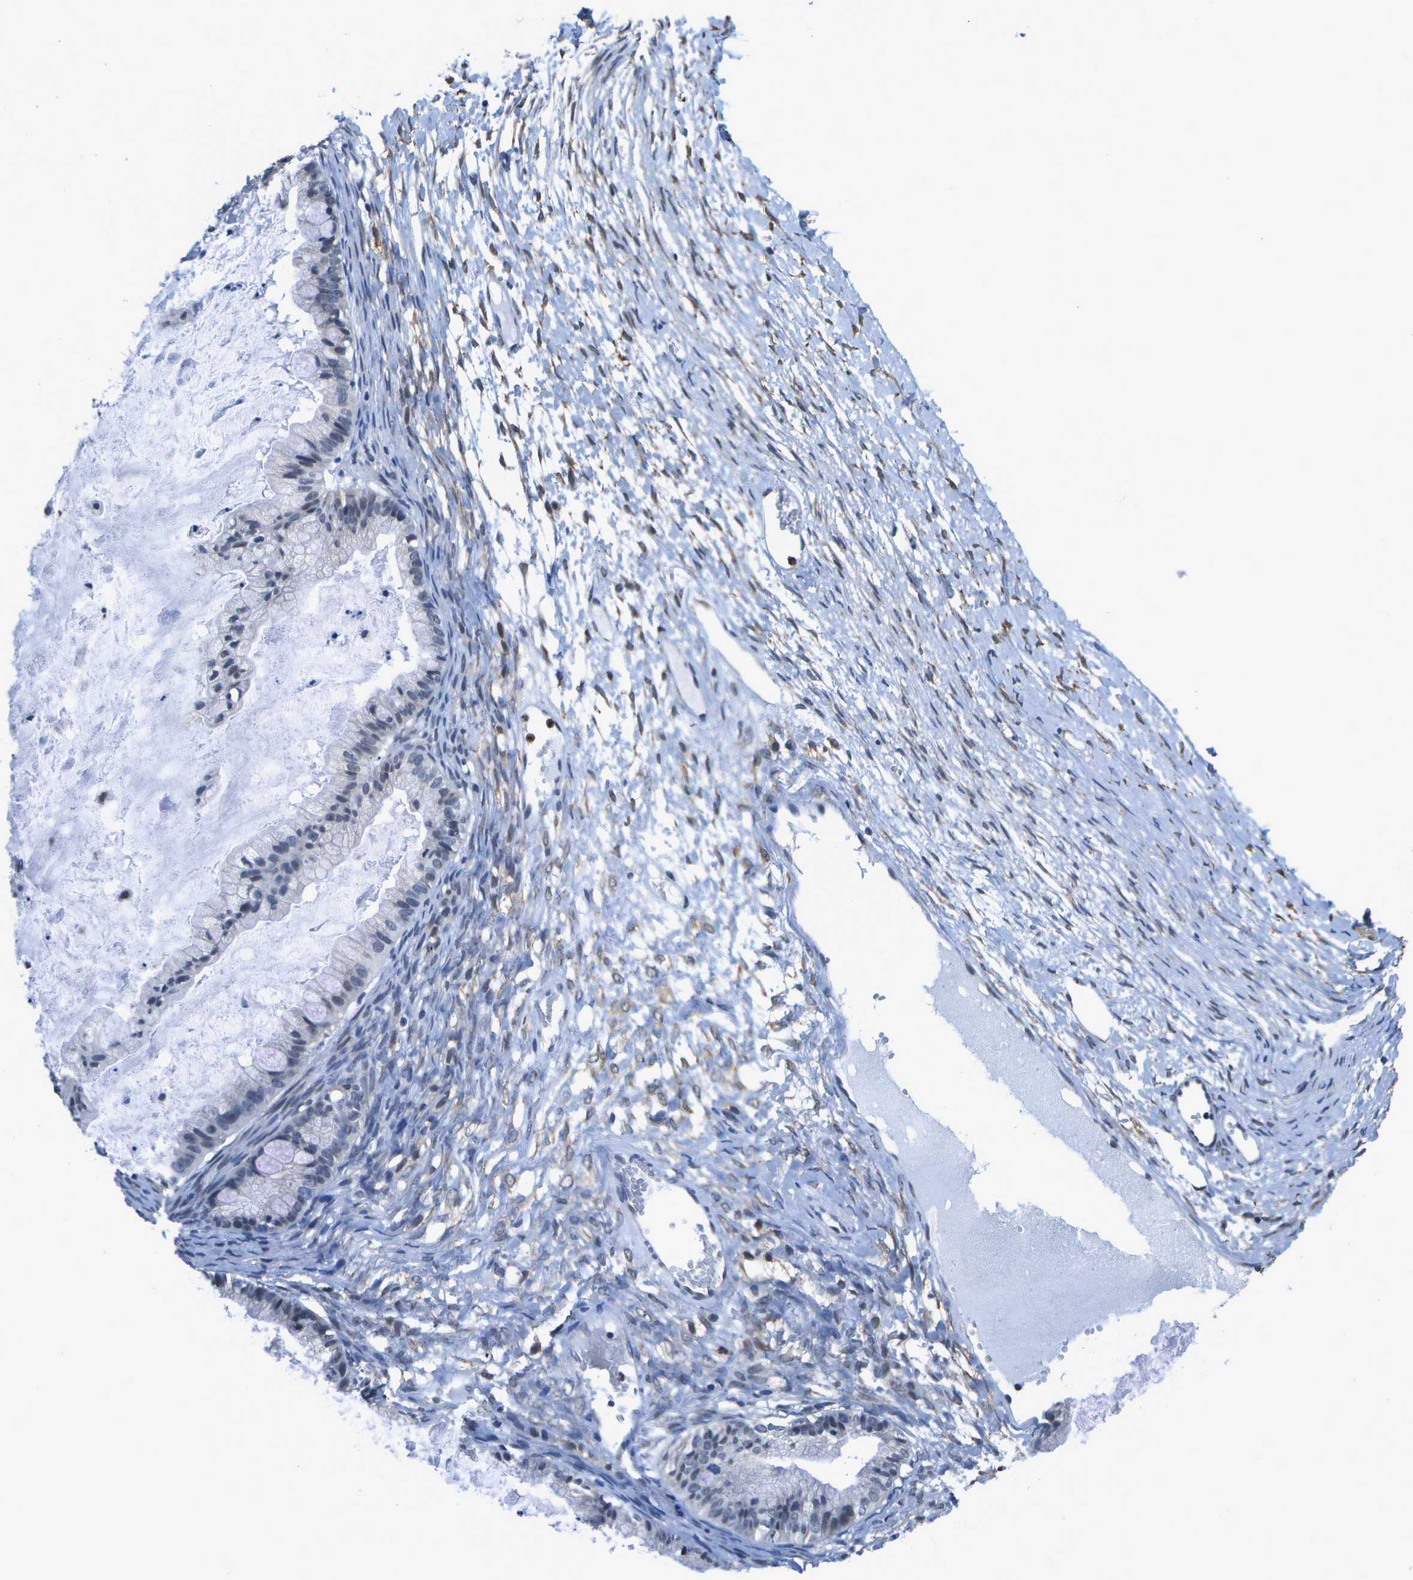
{"staining": {"intensity": "negative", "quantity": "none", "location": "none"}, "tissue": "ovarian cancer", "cell_type": "Tumor cells", "image_type": "cancer", "snomed": [{"axis": "morphology", "description": "Cystadenocarcinoma, mucinous, NOS"}, {"axis": "topography", "description": "Ovary"}], "caption": "Mucinous cystadenocarcinoma (ovarian) was stained to show a protein in brown. There is no significant staining in tumor cells.", "gene": "DSE", "patient": {"sex": "female", "age": 57}}